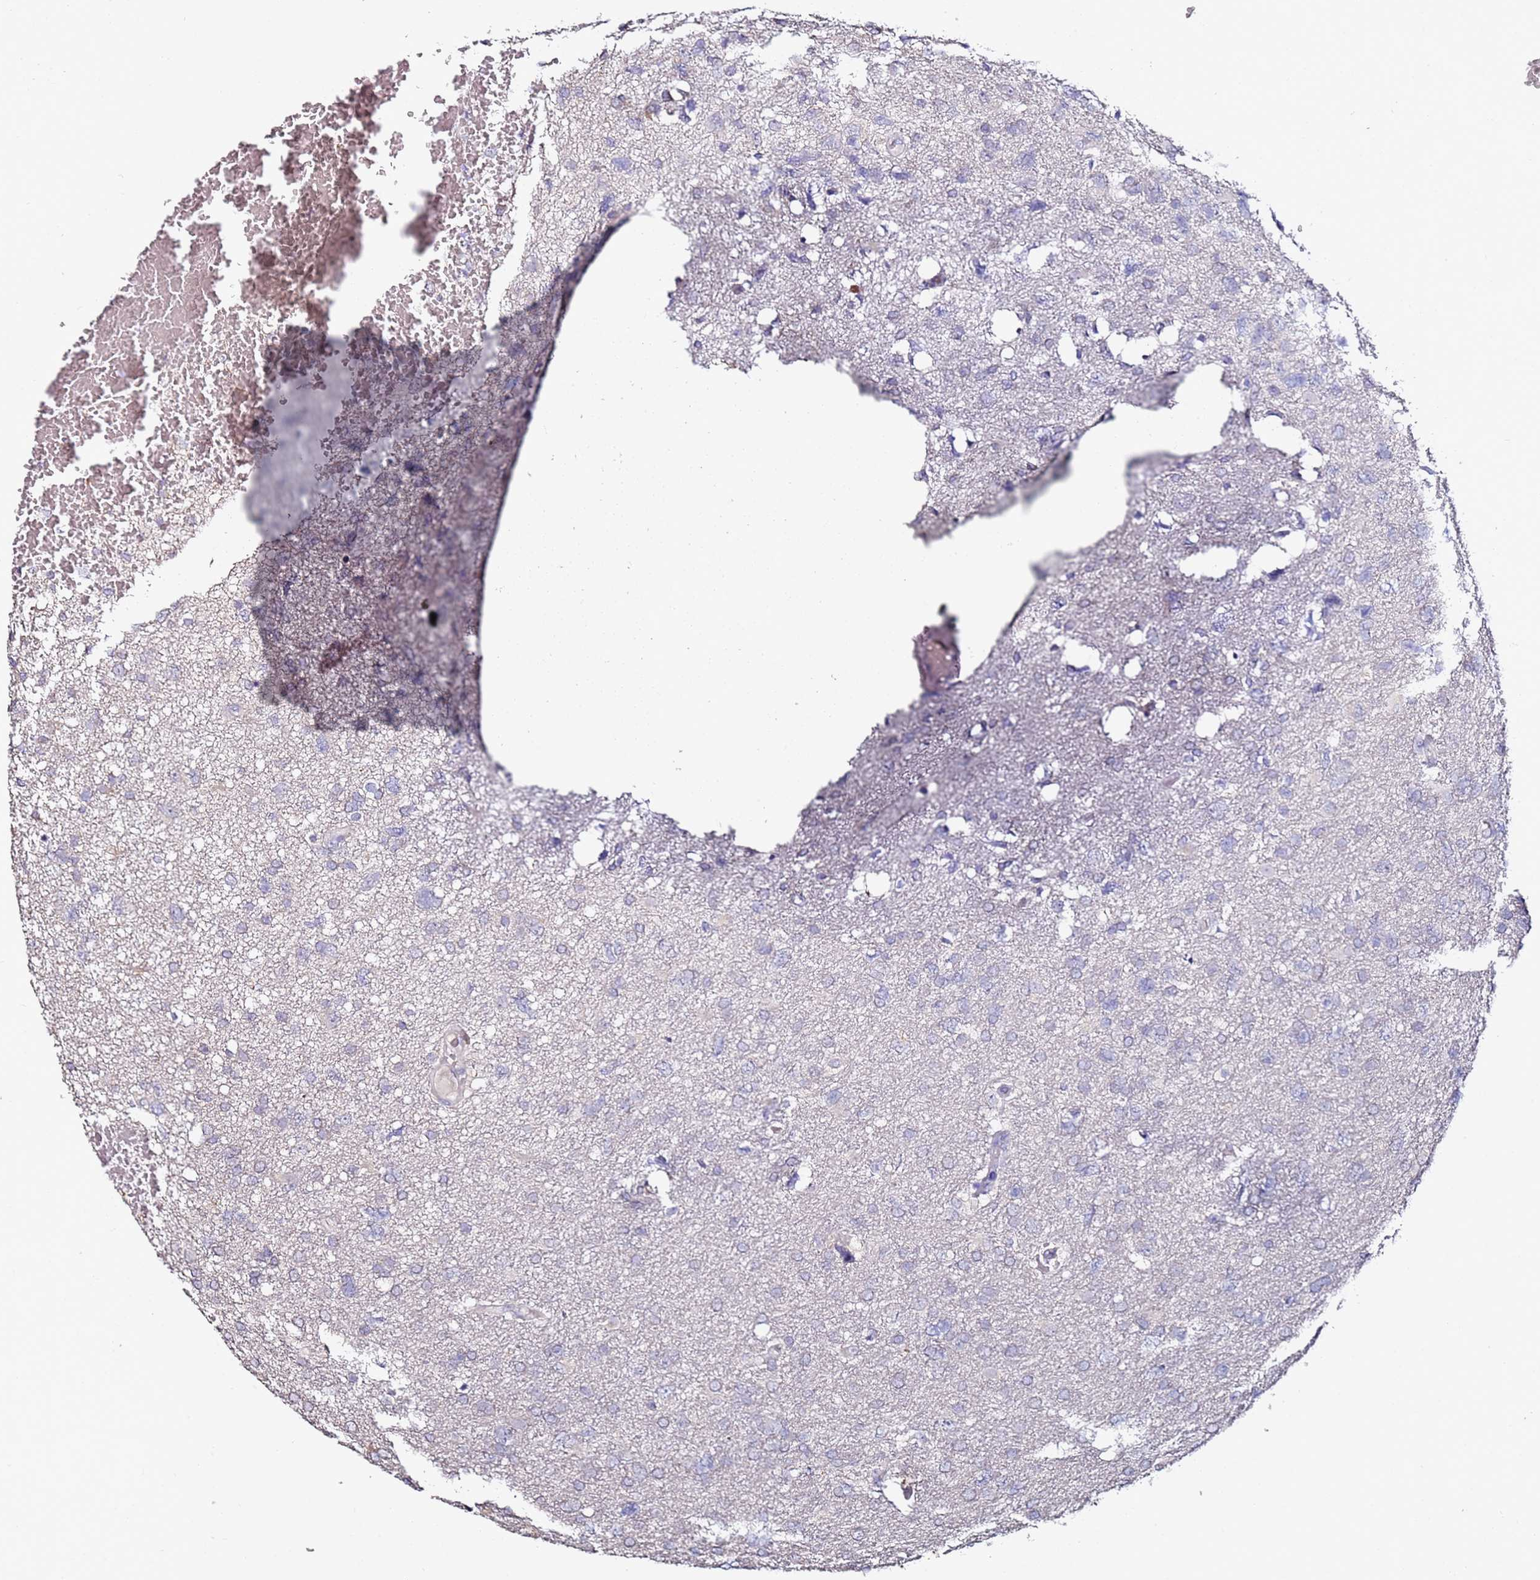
{"staining": {"intensity": "negative", "quantity": "none", "location": "none"}, "tissue": "glioma", "cell_type": "Tumor cells", "image_type": "cancer", "snomed": [{"axis": "morphology", "description": "Glioma, malignant, High grade"}, {"axis": "topography", "description": "Brain"}], "caption": "The histopathology image reveals no significant expression in tumor cells of glioma.", "gene": "C3orf80", "patient": {"sex": "male", "age": 61}}